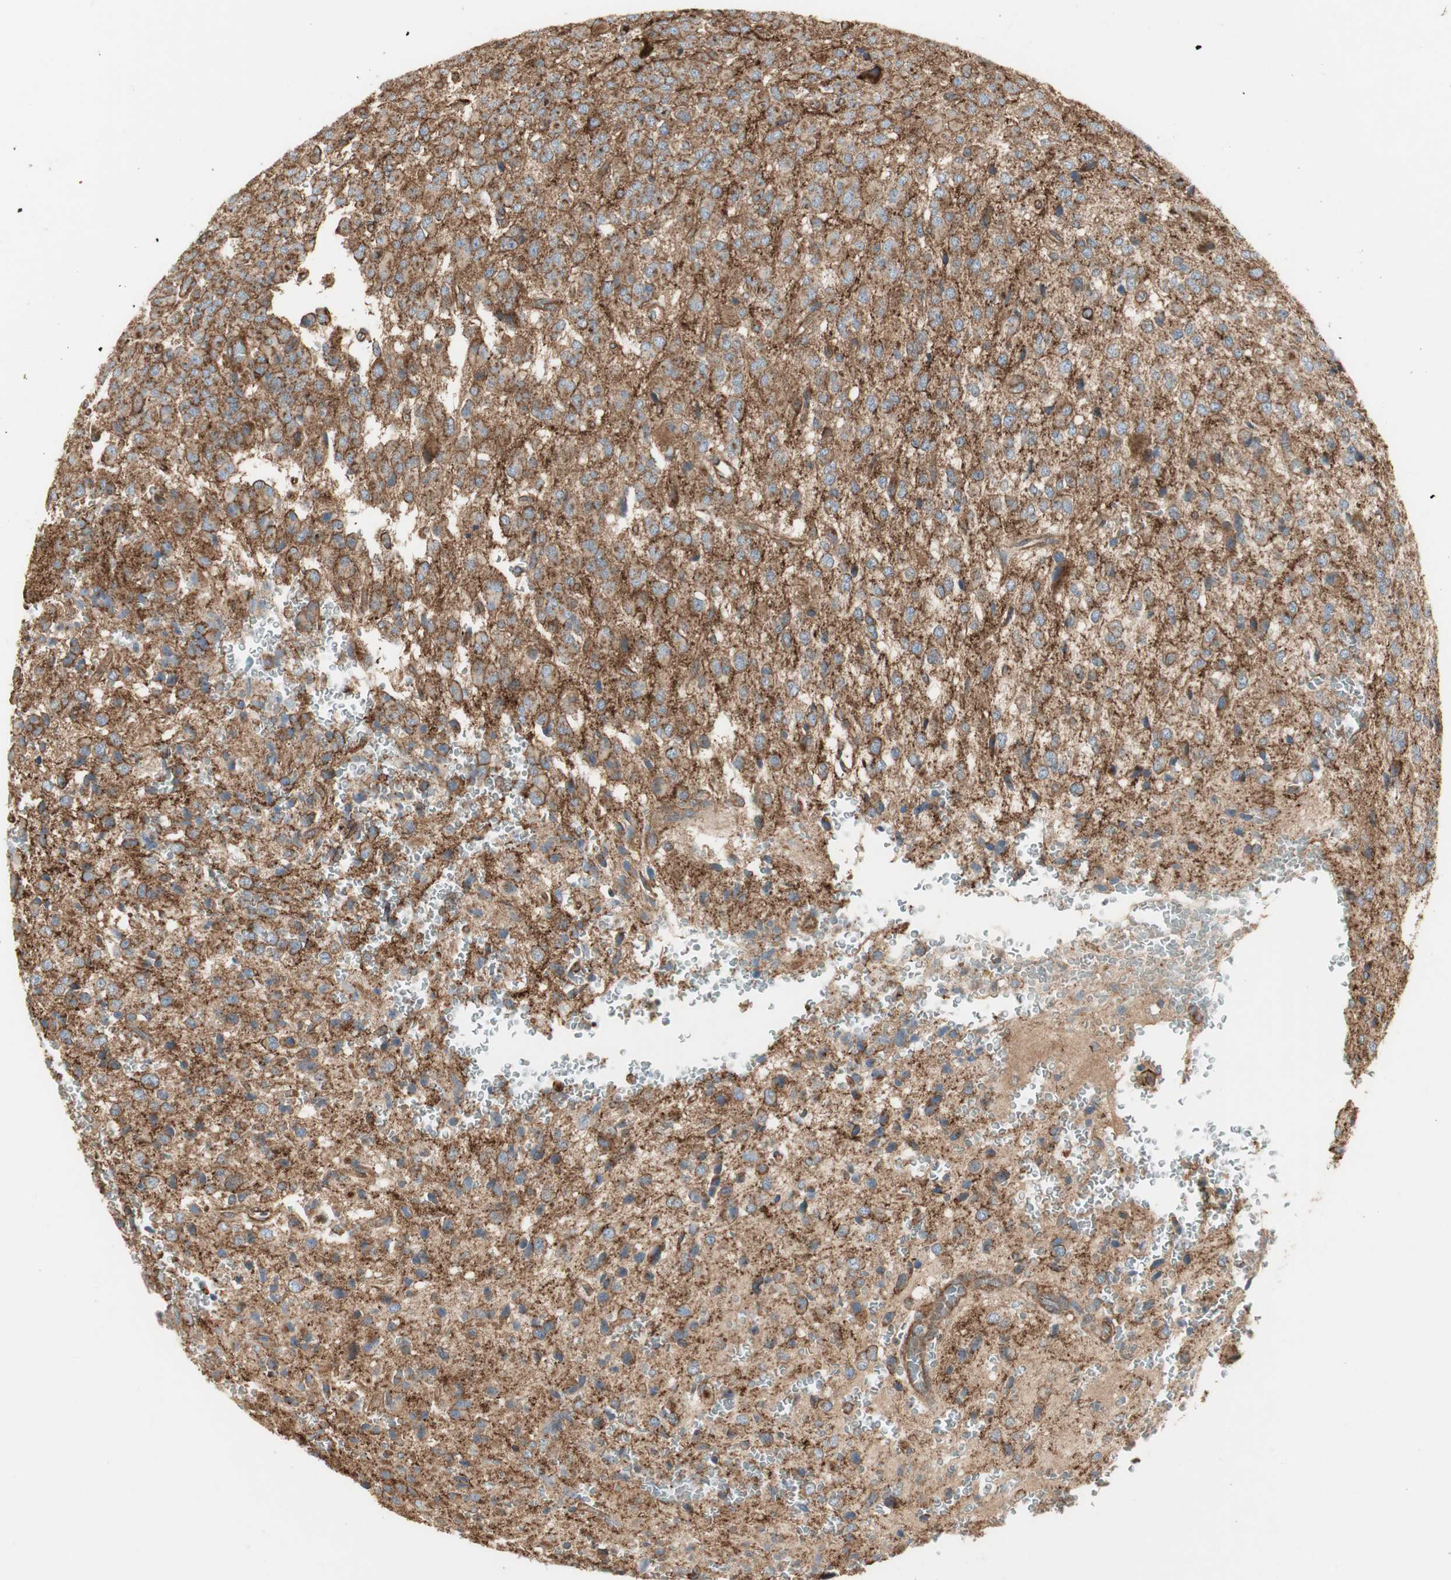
{"staining": {"intensity": "moderate", "quantity": ">75%", "location": "cytoplasmic/membranous"}, "tissue": "glioma", "cell_type": "Tumor cells", "image_type": "cancer", "snomed": [{"axis": "morphology", "description": "Glioma, malignant, High grade"}, {"axis": "topography", "description": "pancreas cauda"}], "caption": "High-grade glioma (malignant) stained with a brown dye demonstrates moderate cytoplasmic/membranous positive staining in about >75% of tumor cells.", "gene": "H6PD", "patient": {"sex": "male", "age": 60}}